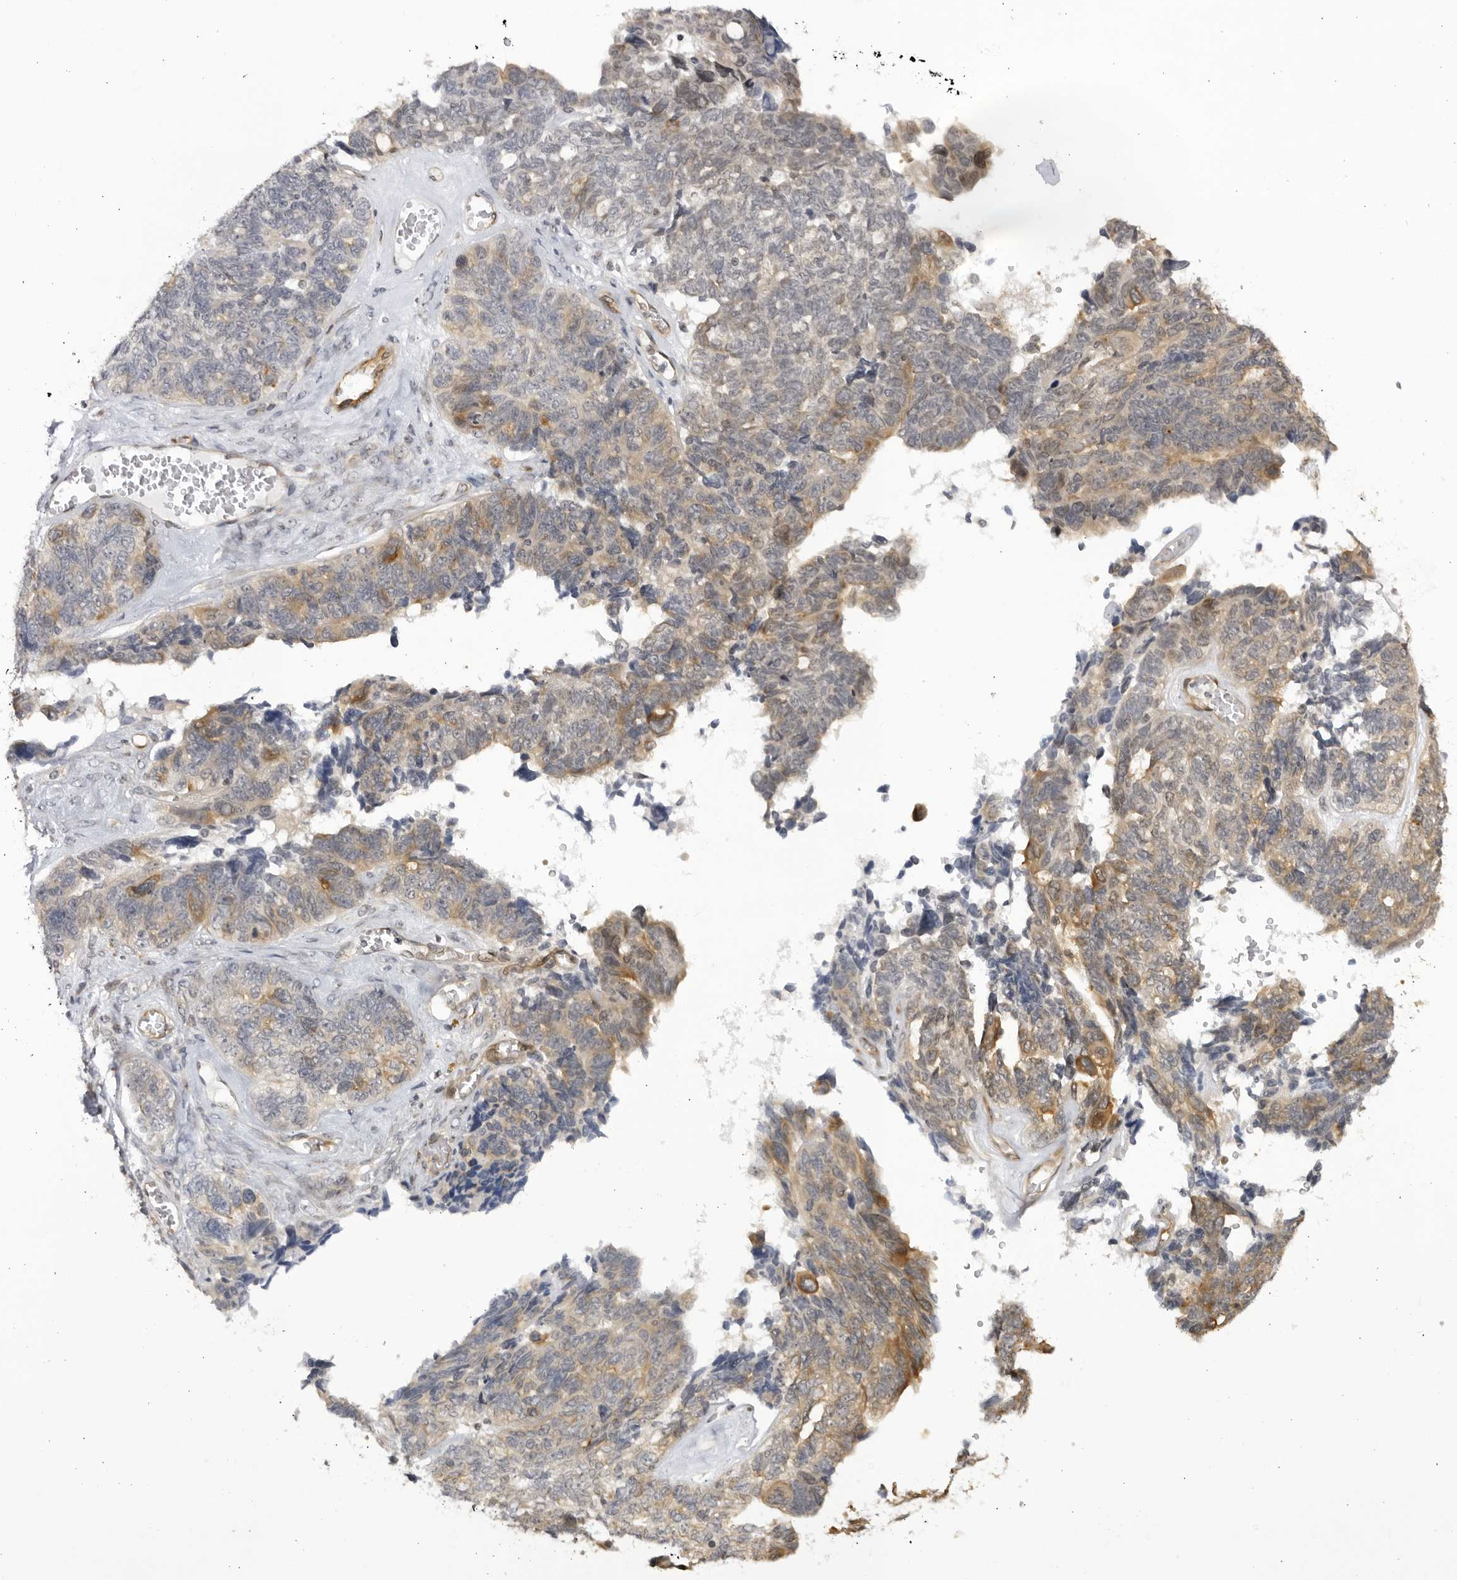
{"staining": {"intensity": "moderate", "quantity": "25%-75%", "location": "cytoplasmic/membranous"}, "tissue": "ovarian cancer", "cell_type": "Tumor cells", "image_type": "cancer", "snomed": [{"axis": "morphology", "description": "Cystadenocarcinoma, serous, NOS"}, {"axis": "topography", "description": "Ovary"}], "caption": "IHC of human ovarian cancer displays medium levels of moderate cytoplasmic/membranous staining in approximately 25%-75% of tumor cells.", "gene": "CNBD1", "patient": {"sex": "female", "age": 79}}